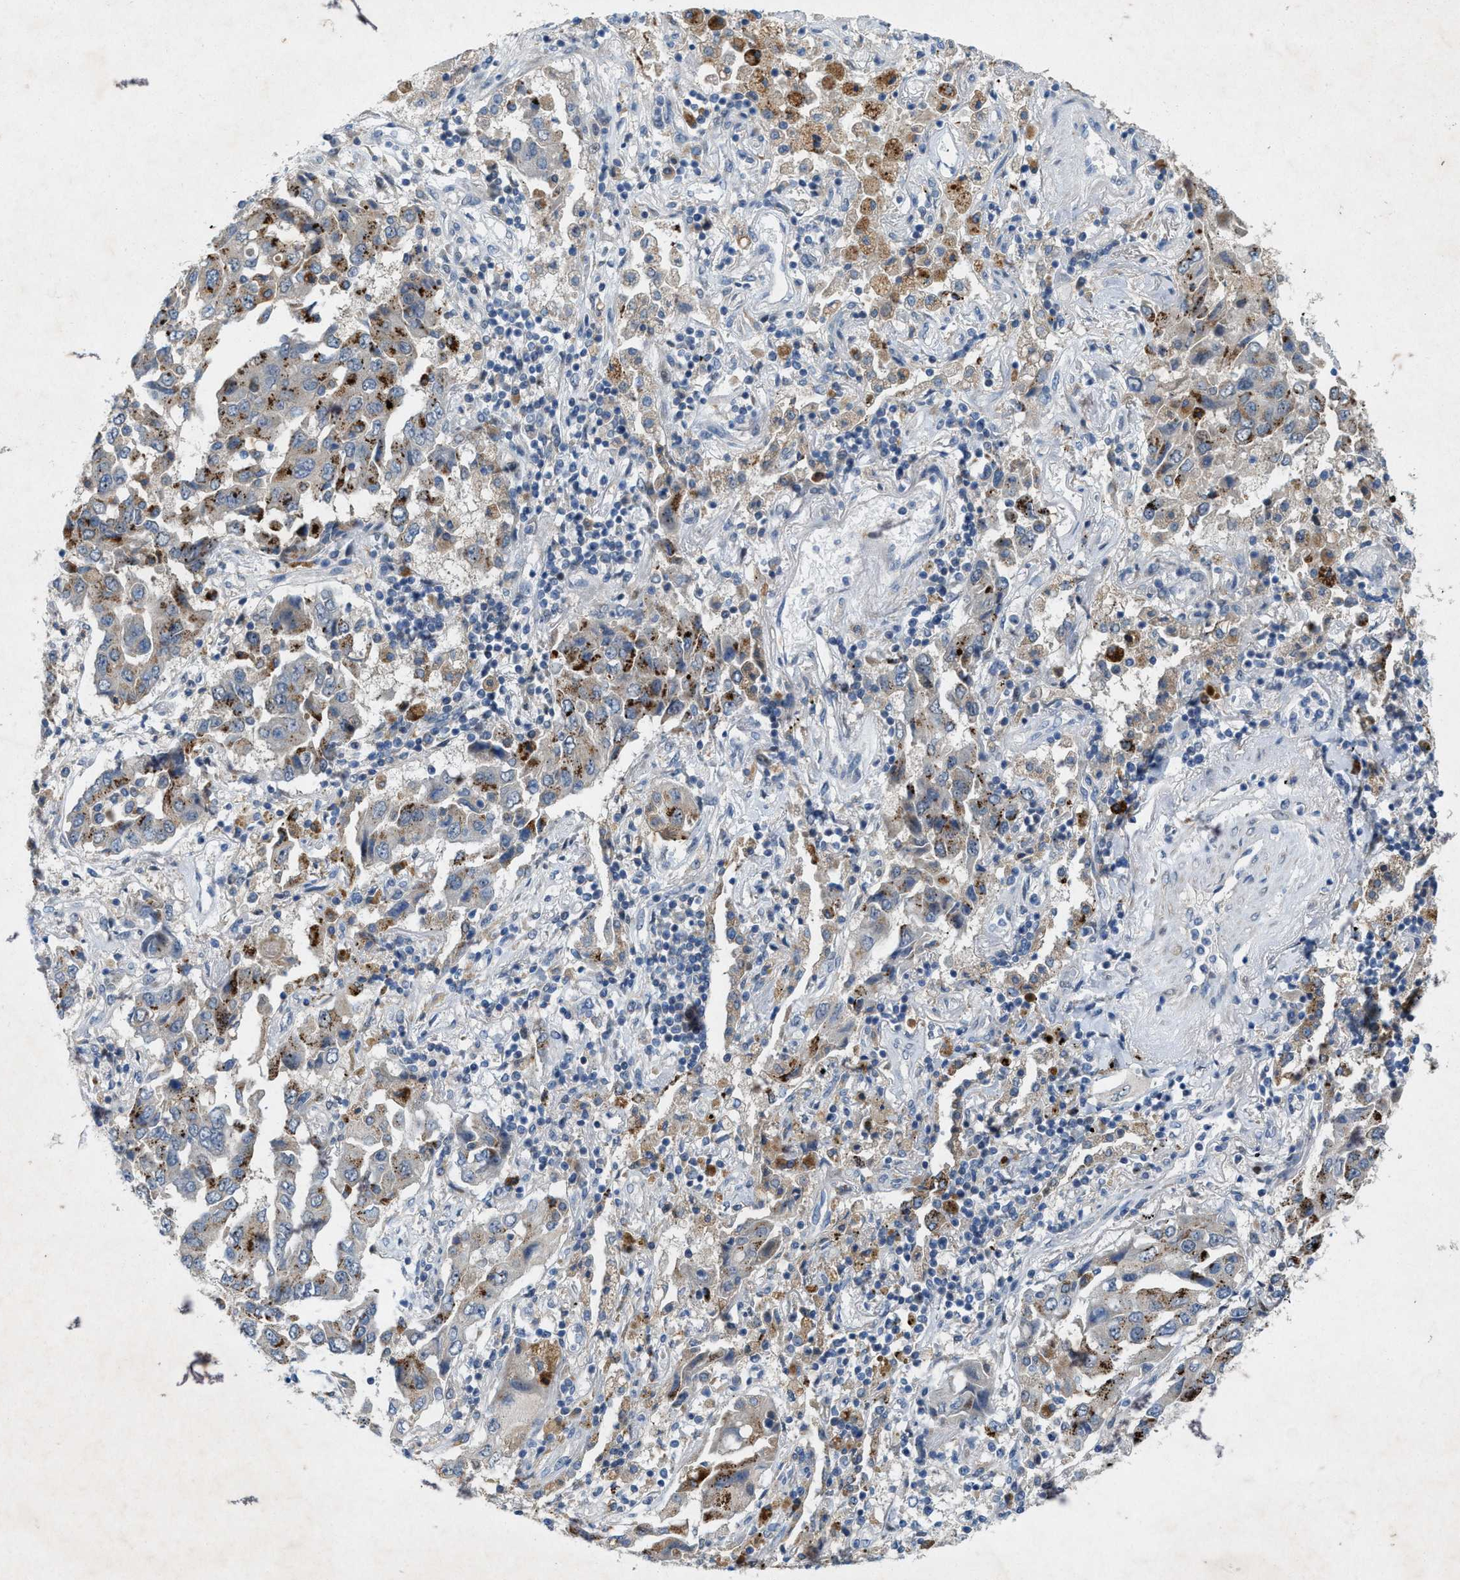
{"staining": {"intensity": "moderate", "quantity": "25%-75%", "location": "cytoplasmic/membranous"}, "tissue": "lung cancer", "cell_type": "Tumor cells", "image_type": "cancer", "snomed": [{"axis": "morphology", "description": "Adenocarcinoma, NOS"}, {"axis": "topography", "description": "Lung"}], "caption": "Immunohistochemistry of human lung adenocarcinoma displays medium levels of moderate cytoplasmic/membranous positivity in about 25%-75% of tumor cells.", "gene": "URGCP", "patient": {"sex": "female", "age": 65}}